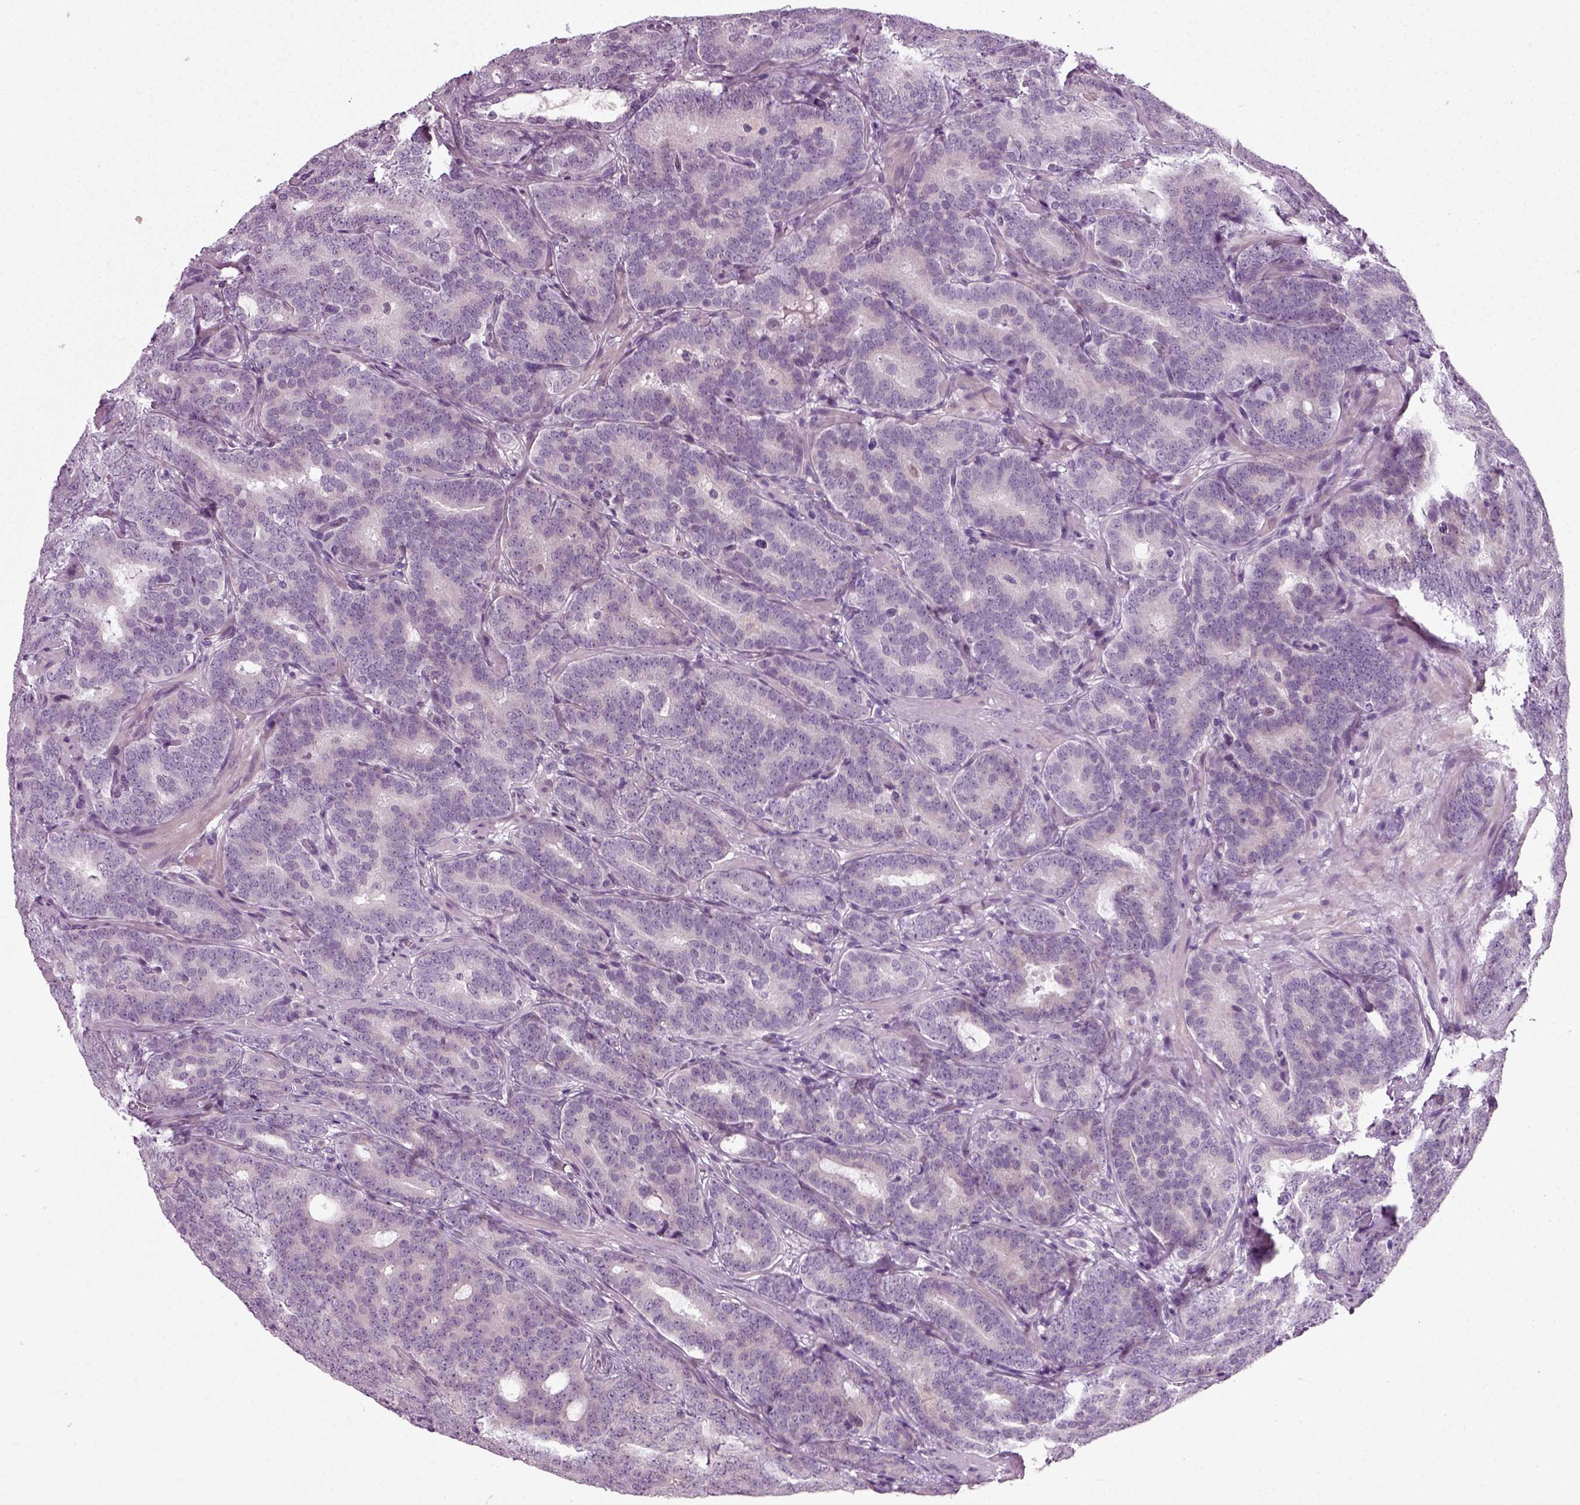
{"staining": {"intensity": "negative", "quantity": "none", "location": "none"}, "tissue": "prostate cancer", "cell_type": "Tumor cells", "image_type": "cancer", "snomed": [{"axis": "morphology", "description": "Adenocarcinoma, NOS"}, {"axis": "topography", "description": "Prostate"}], "caption": "Micrograph shows no significant protein expression in tumor cells of adenocarcinoma (prostate). The staining was performed using DAB to visualize the protein expression in brown, while the nuclei were stained in blue with hematoxylin (Magnification: 20x).", "gene": "SCG5", "patient": {"sex": "male", "age": 71}}